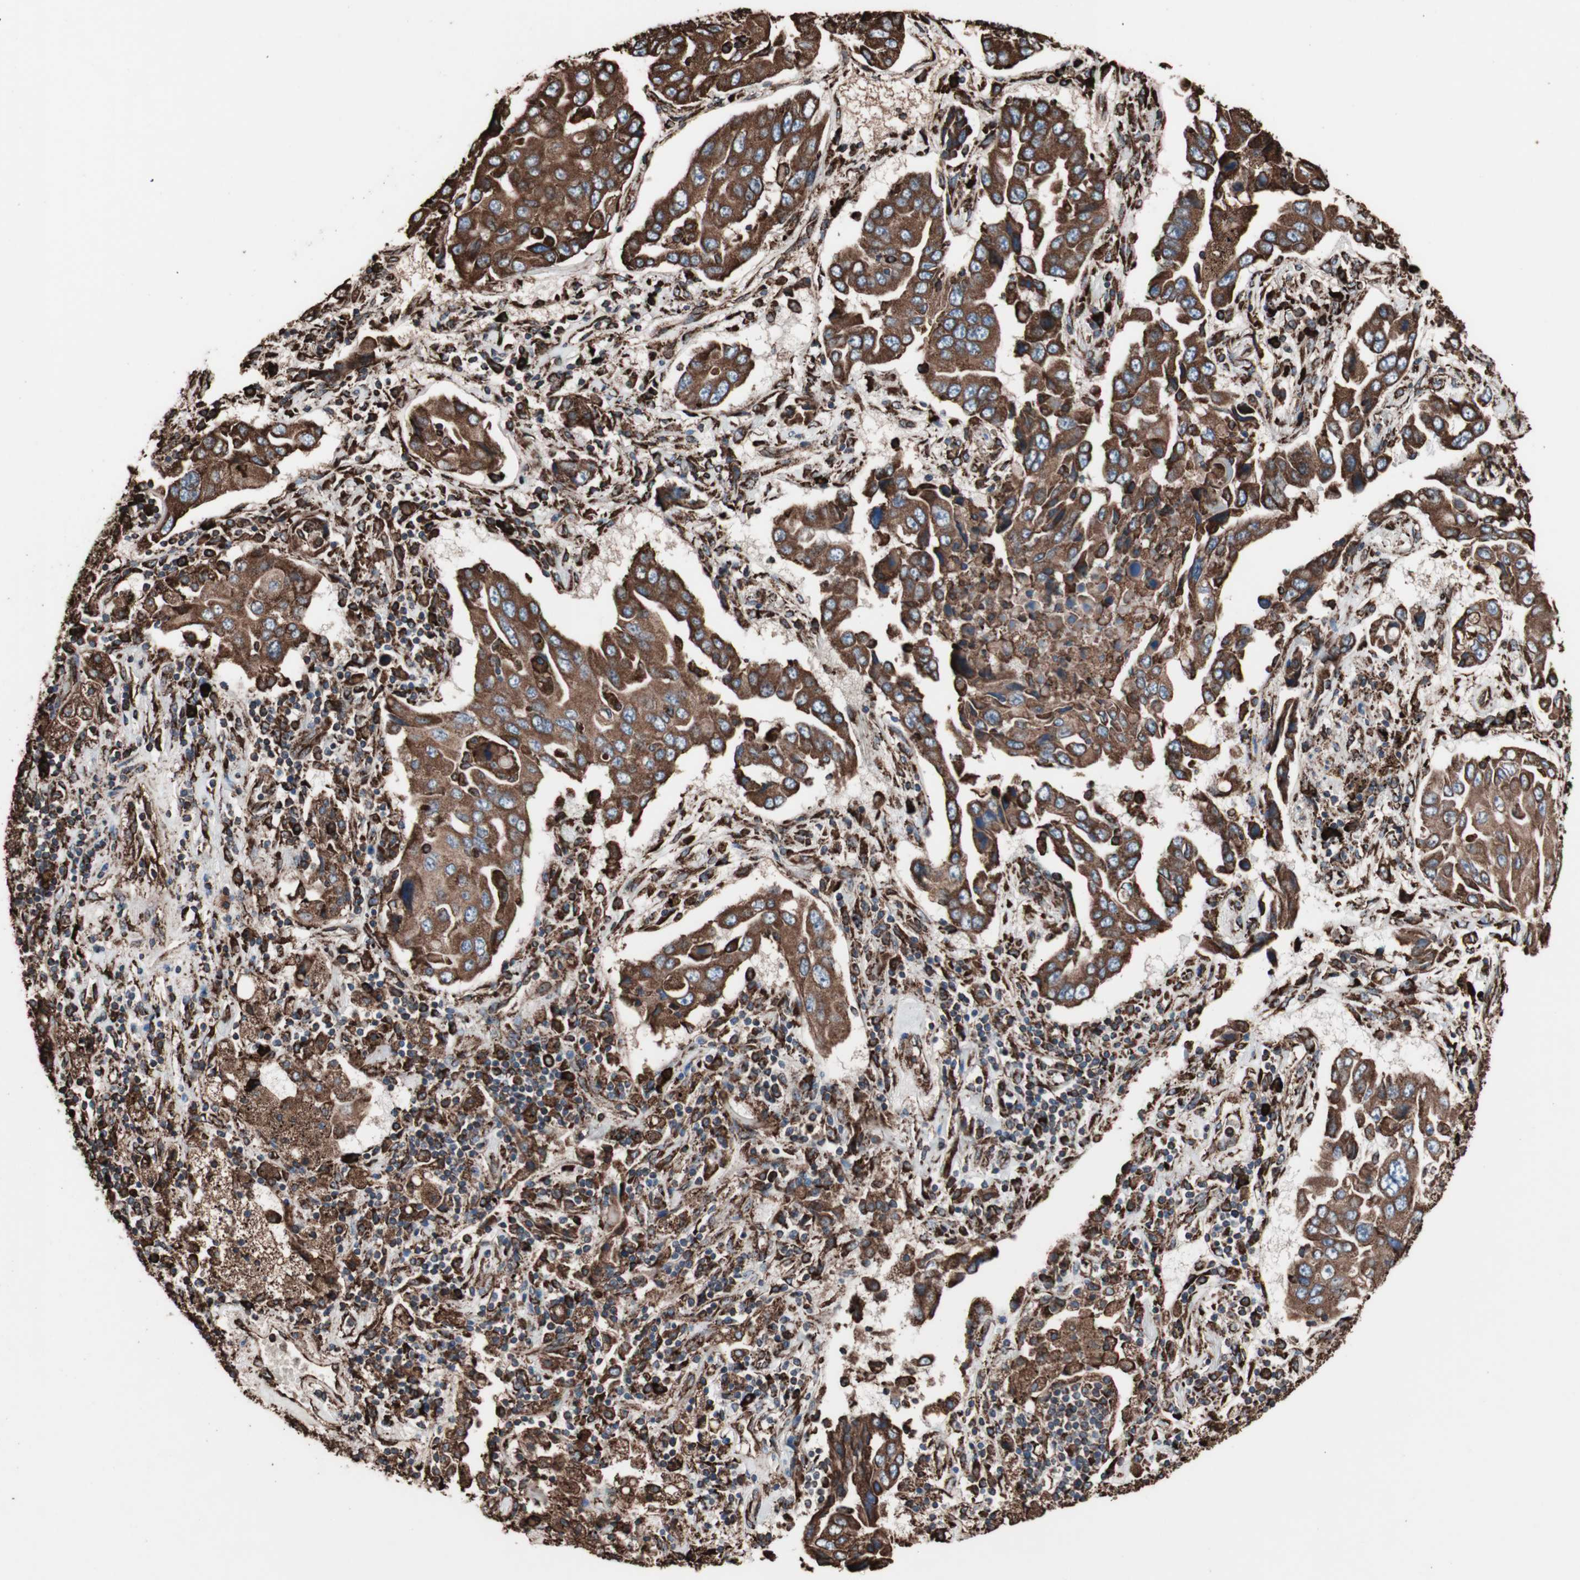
{"staining": {"intensity": "strong", "quantity": ">75%", "location": "cytoplasmic/membranous"}, "tissue": "lung cancer", "cell_type": "Tumor cells", "image_type": "cancer", "snomed": [{"axis": "morphology", "description": "Adenocarcinoma, NOS"}, {"axis": "topography", "description": "Lung"}], "caption": "High-power microscopy captured an immunohistochemistry micrograph of lung adenocarcinoma, revealing strong cytoplasmic/membranous positivity in about >75% of tumor cells.", "gene": "HSP90B1", "patient": {"sex": "female", "age": 65}}